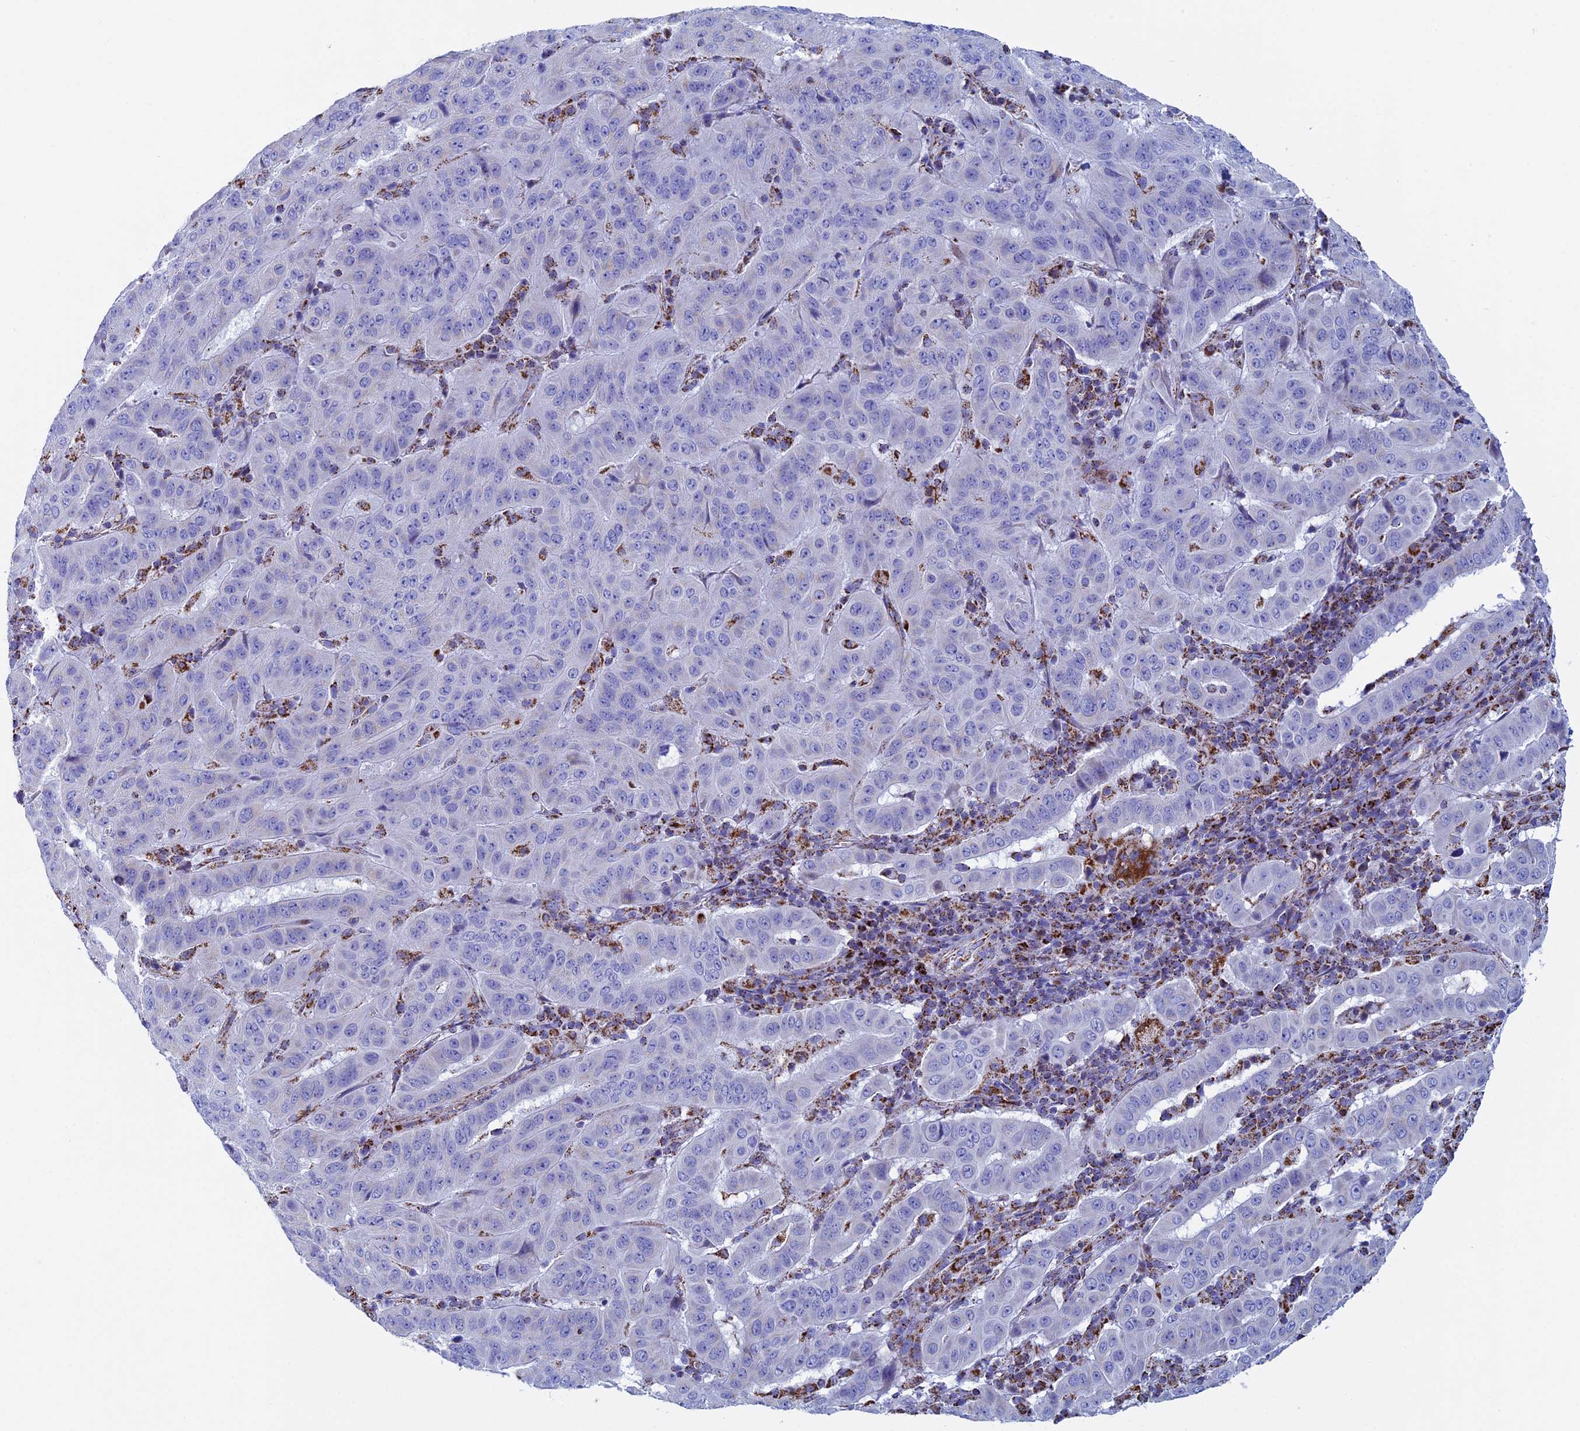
{"staining": {"intensity": "negative", "quantity": "none", "location": "none"}, "tissue": "pancreatic cancer", "cell_type": "Tumor cells", "image_type": "cancer", "snomed": [{"axis": "morphology", "description": "Adenocarcinoma, NOS"}, {"axis": "topography", "description": "Pancreas"}], "caption": "This is an immunohistochemistry micrograph of adenocarcinoma (pancreatic). There is no staining in tumor cells.", "gene": "UQCRFS1", "patient": {"sex": "male", "age": 63}}